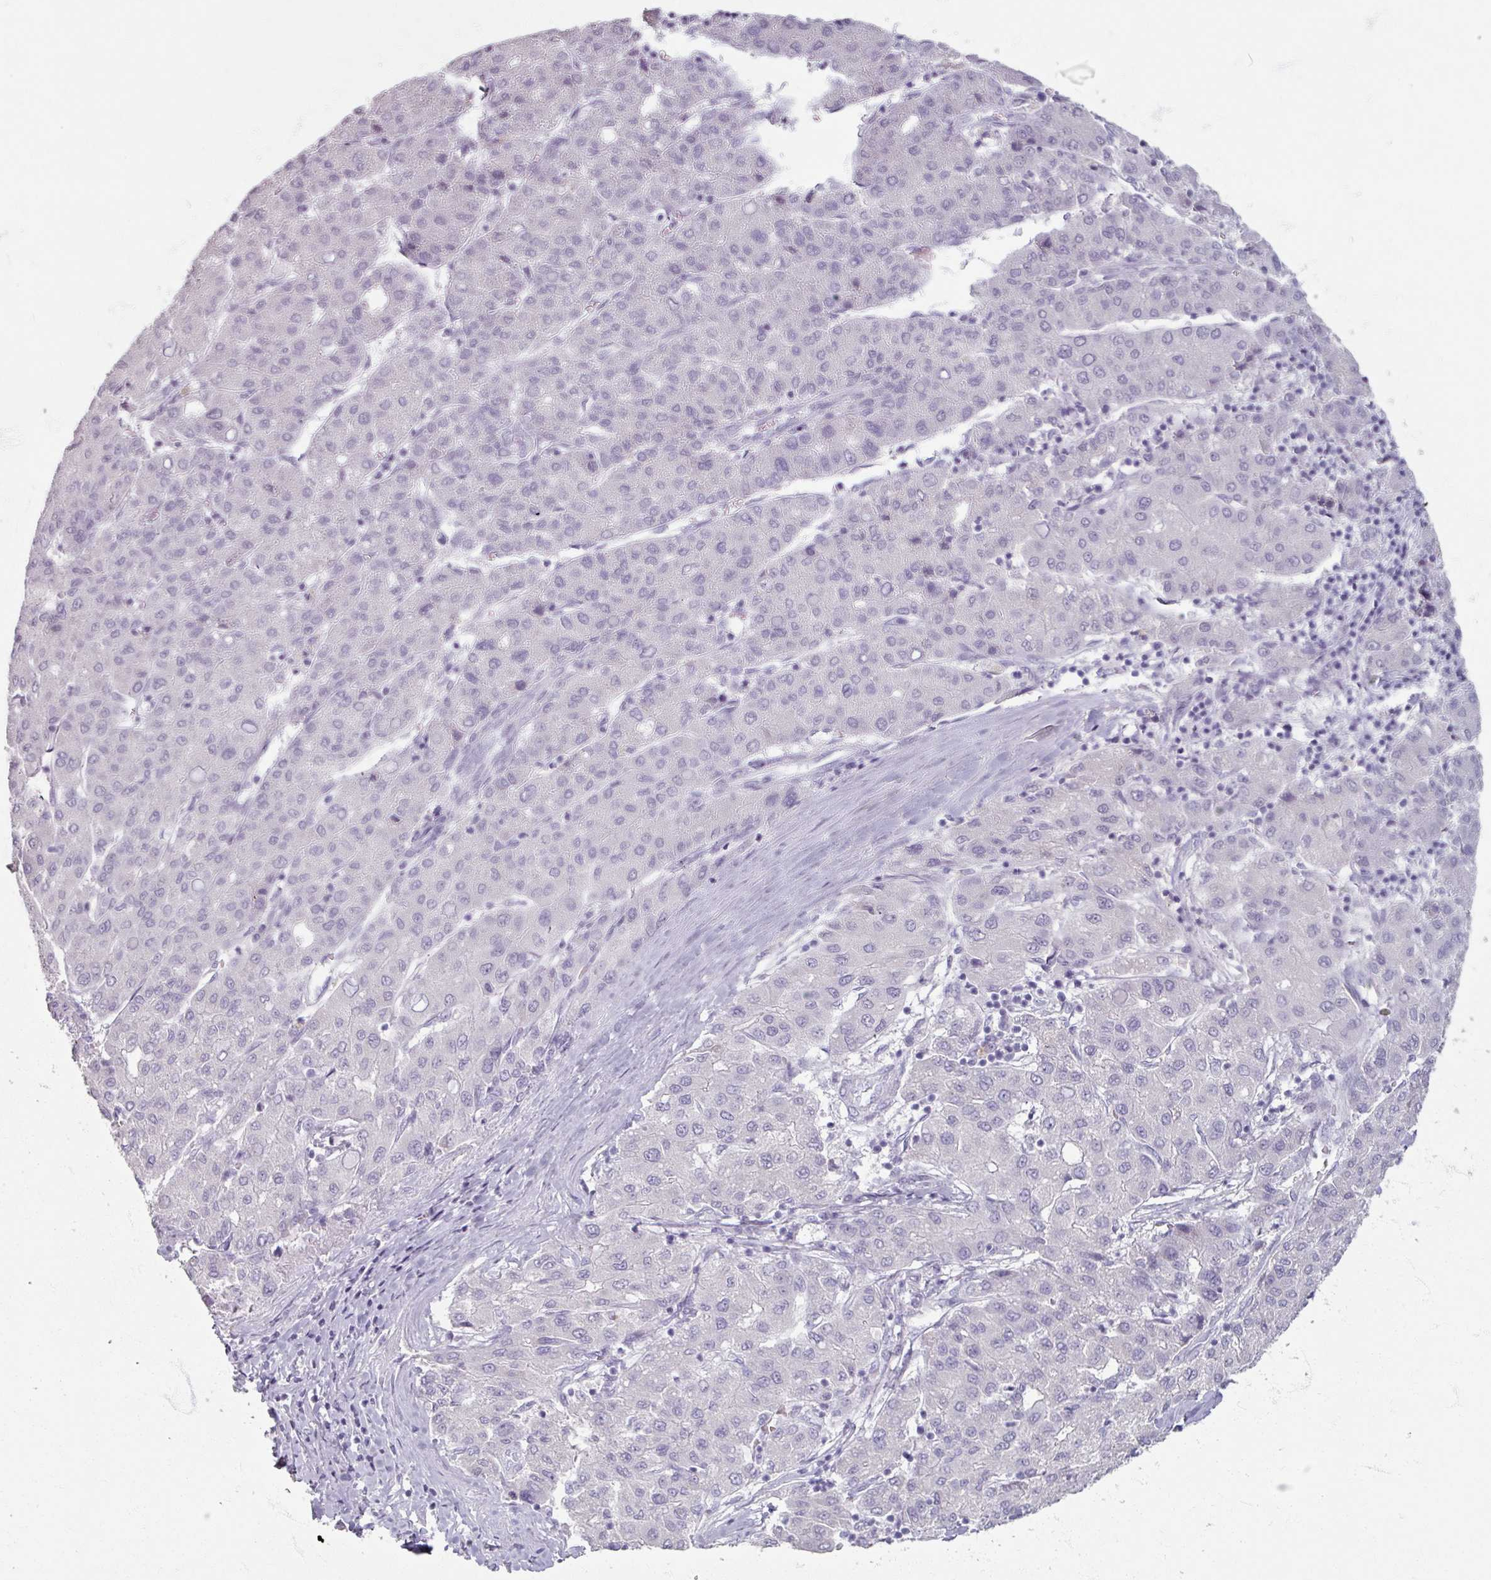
{"staining": {"intensity": "negative", "quantity": "none", "location": "none"}, "tissue": "liver cancer", "cell_type": "Tumor cells", "image_type": "cancer", "snomed": [{"axis": "morphology", "description": "Carcinoma, Hepatocellular, NOS"}, {"axis": "topography", "description": "Liver"}], "caption": "A high-resolution micrograph shows IHC staining of liver hepatocellular carcinoma, which exhibits no significant staining in tumor cells.", "gene": "TG", "patient": {"sex": "male", "age": 65}}